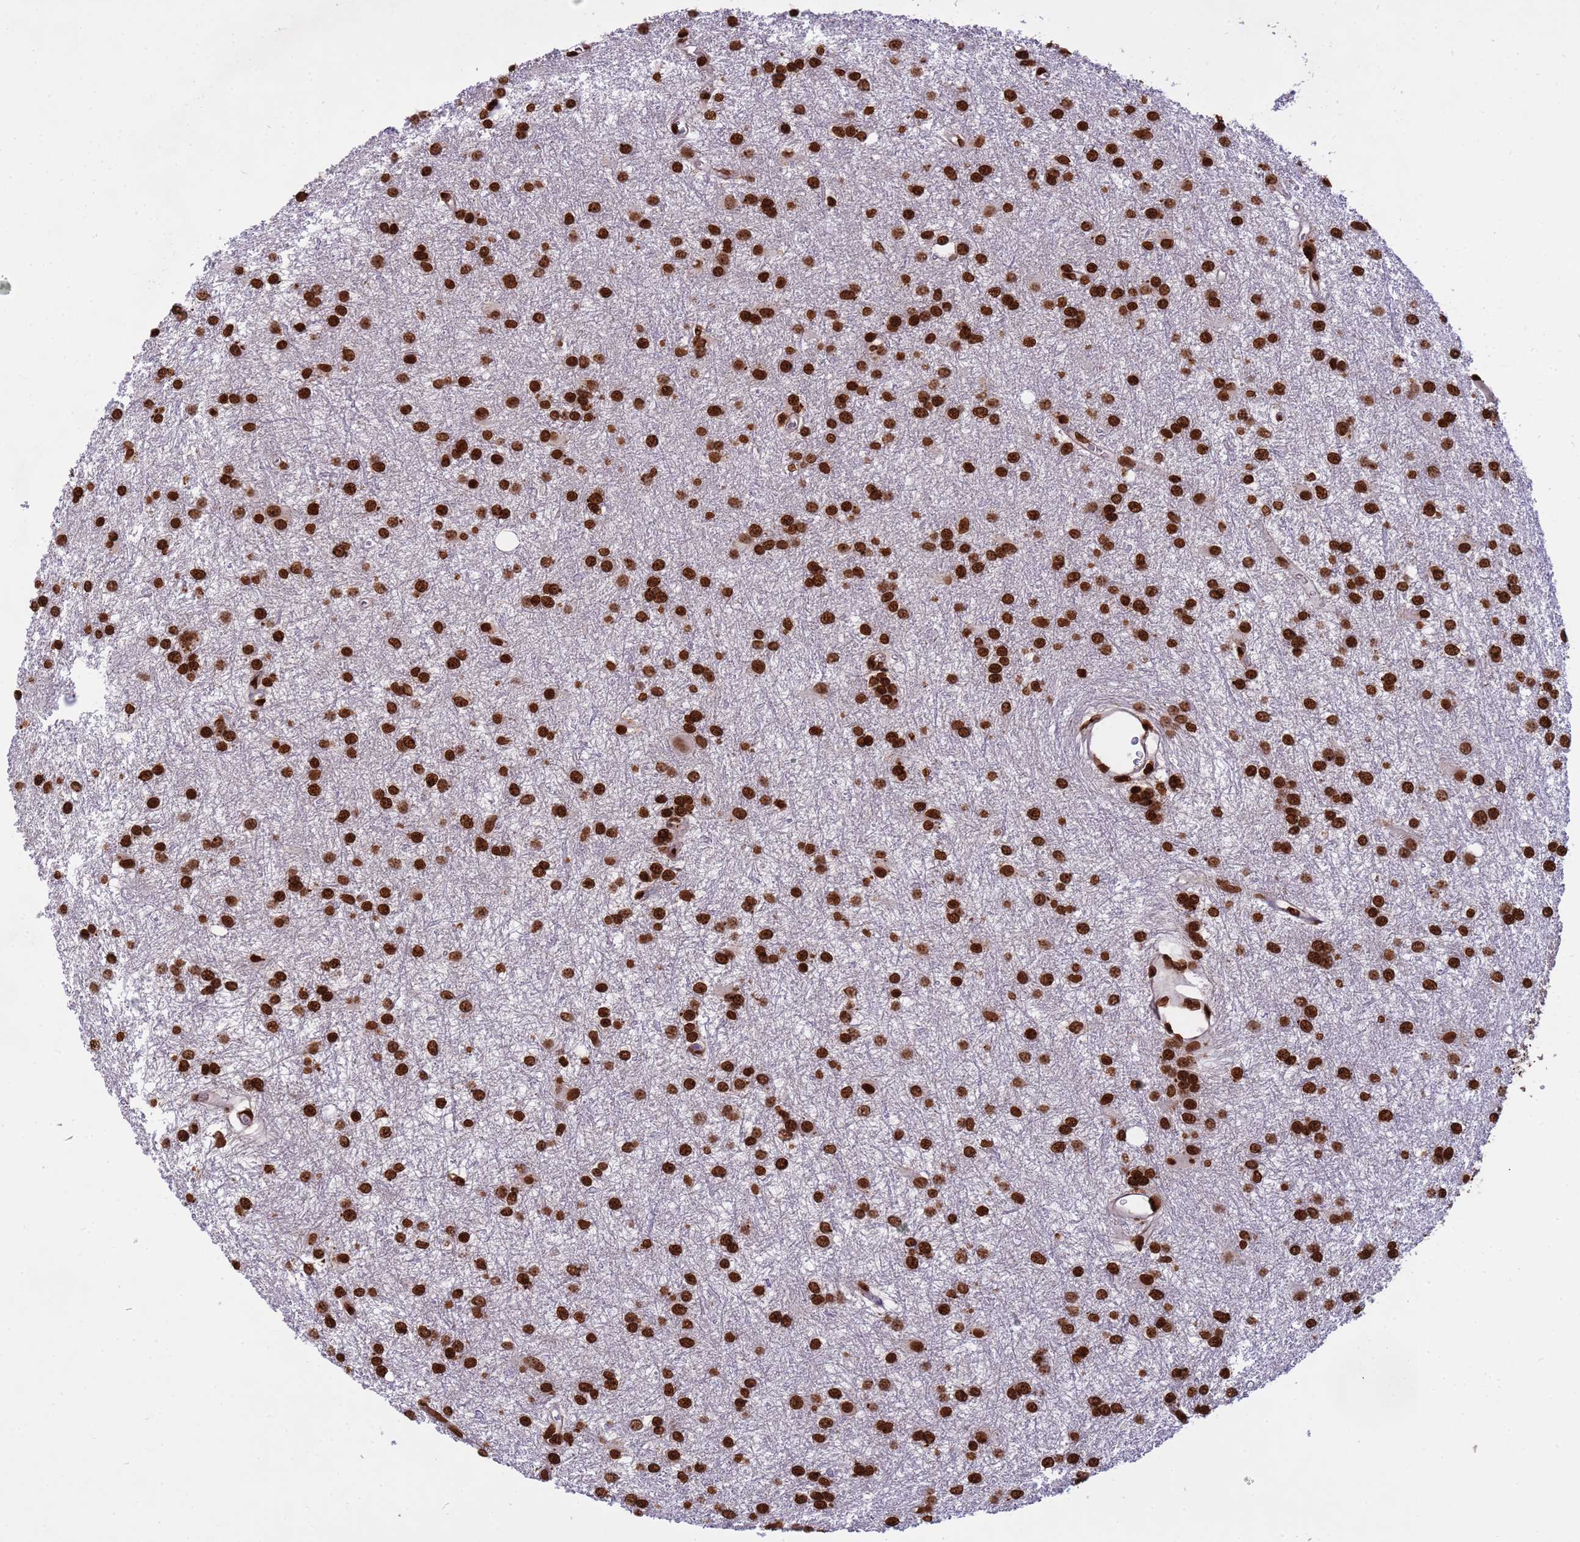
{"staining": {"intensity": "strong", "quantity": ">75%", "location": "nuclear"}, "tissue": "glioma", "cell_type": "Tumor cells", "image_type": "cancer", "snomed": [{"axis": "morphology", "description": "Glioma, malignant, High grade"}, {"axis": "topography", "description": "Brain"}], "caption": "Immunohistochemical staining of glioma reveals high levels of strong nuclear protein staining in approximately >75% of tumor cells.", "gene": "H3-3B", "patient": {"sex": "female", "age": 50}}